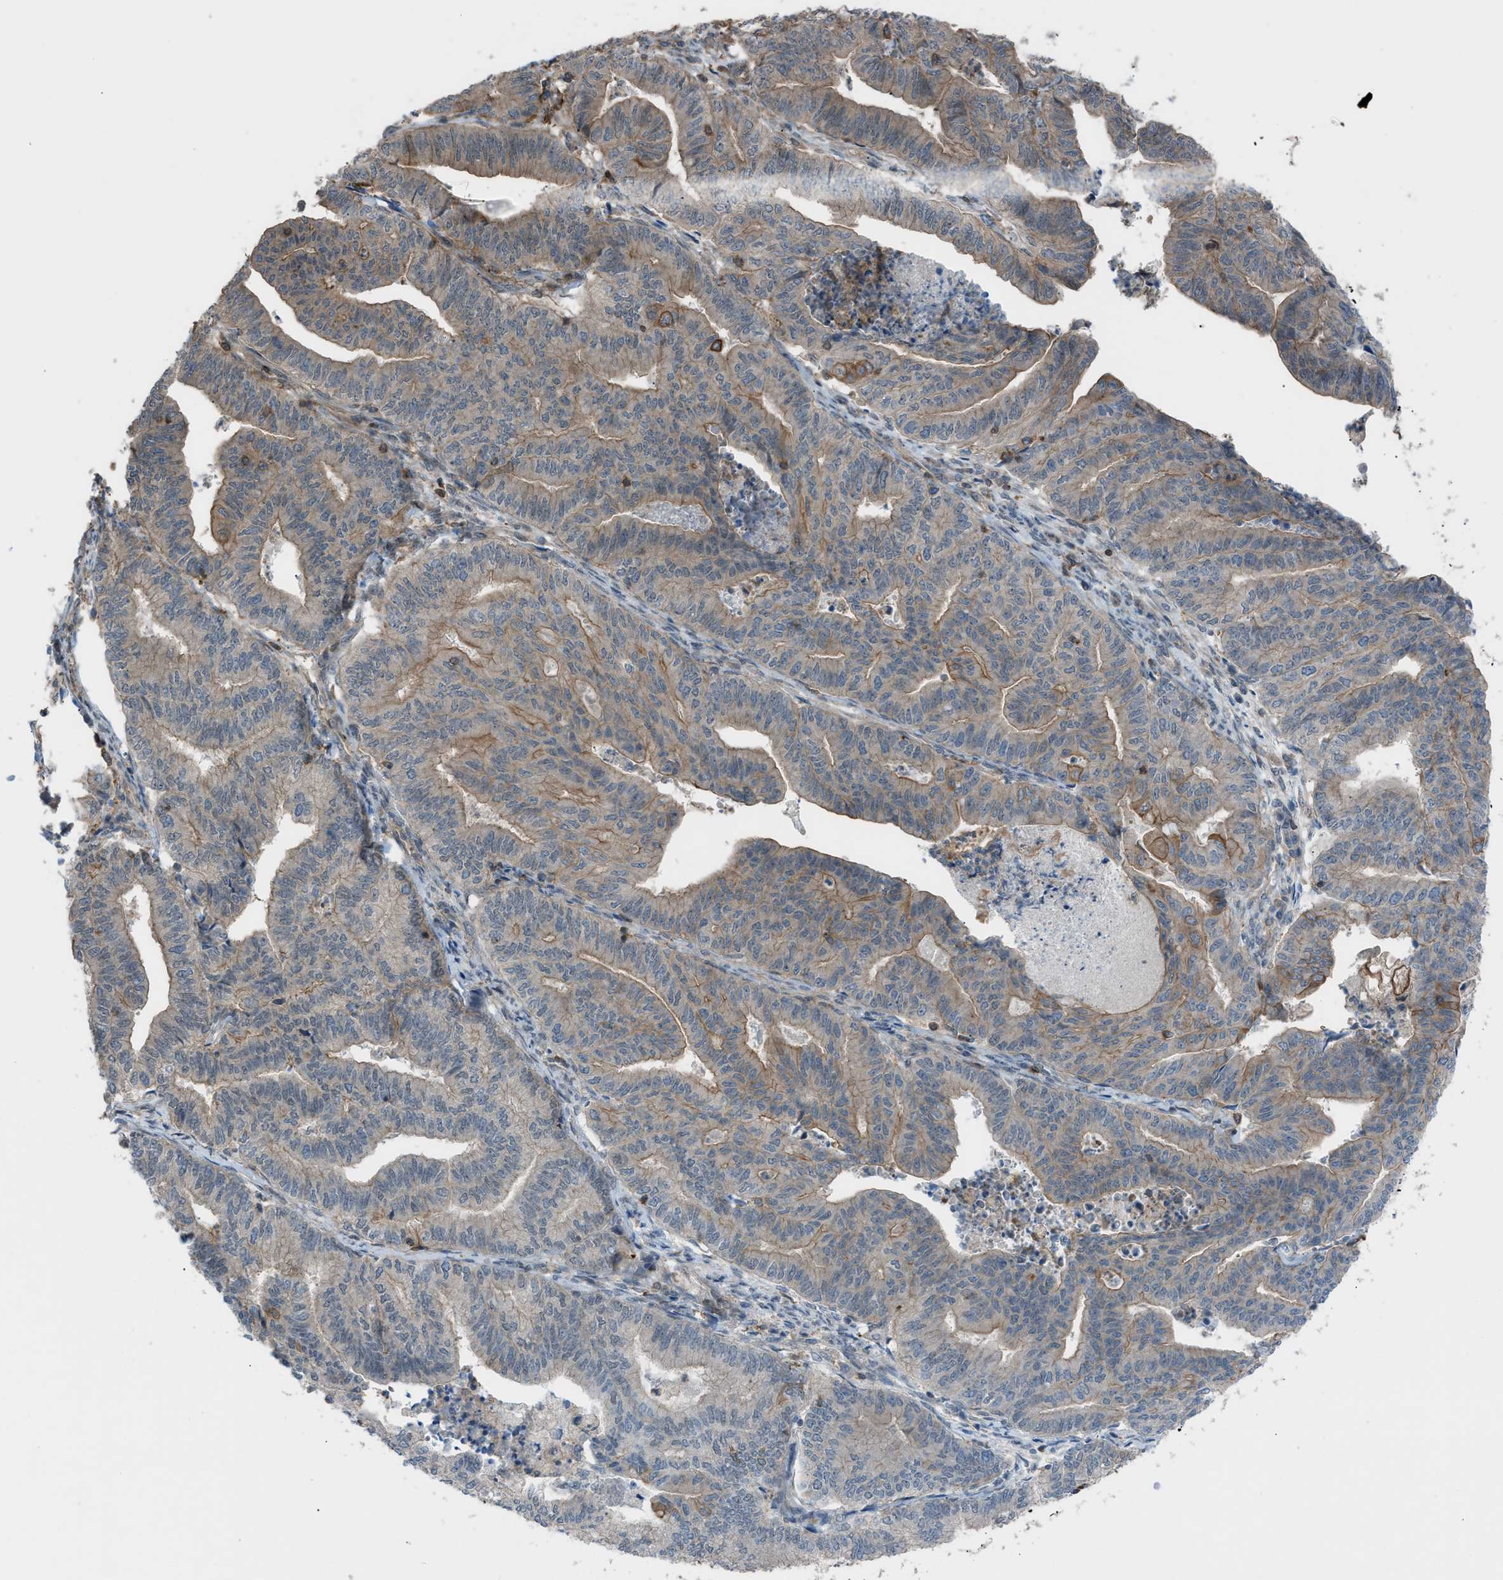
{"staining": {"intensity": "moderate", "quantity": "25%-75%", "location": "cytoplasmic/membranous"}, "tissue": "endometrial cancer", "cell_type": "Tumor cells", "image_type": "cancer", "snomed": [{"axis": "morphology", "description": "Adenocarcinoma, NOS"}, {"axis": "topography", "description": "Endometrium"}], "caption": "Endometrial adenocarcinoma was stained to show a protein in brown. There is medium levels of moderate cytoplasmic/membranous positivity in approximately 25%-75% of tumor cells.", "gene": "DYRK1A", "patient": {"sex": "female", "age": 79}}